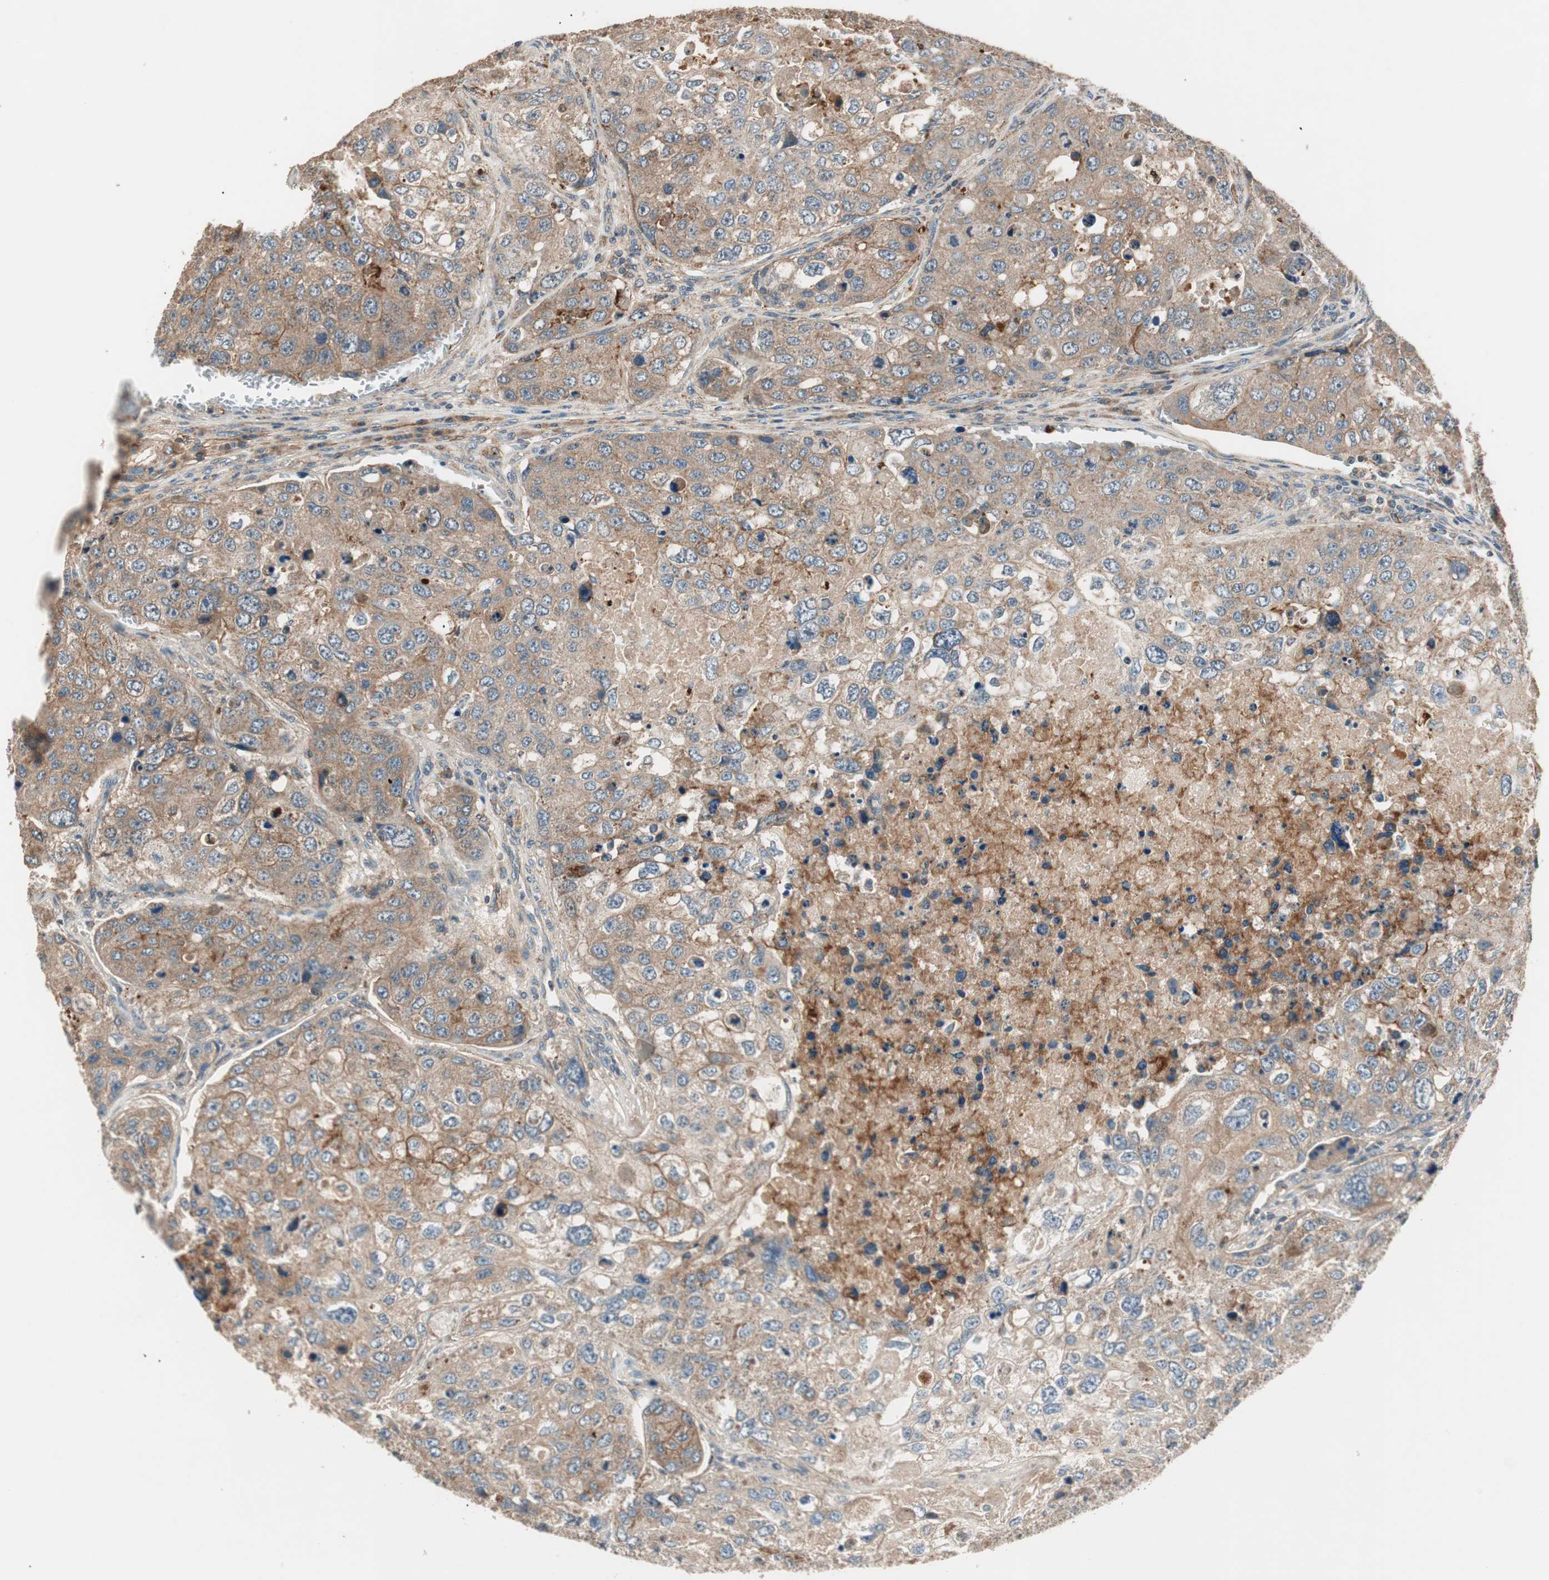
{"staining": {"intensity": "moderate", "quantity": ">75%", "location": "cytoplasmic/membranous"}, "tissue": "urothelial cancer", "cell_type": "Tumor cells", "image_type": "cancer", "snomed": [{"axis": "morphology", "description": "Urothelial carcinoma, High grade"}, {"axis": "topography", "description": "Lymph node"}, {"axis": "topography", "description": "Urinary bladder"}], "caption": "High-magnification brightfield microscopy of urothelial cancer stained with DAB (3,3'-diaminobenzidine) (brown) and counterstained with hematoxylin (blue). tumor cells exhibit moderate cytoplasmic/membranous positivity is appreciated in approximately>75% of cells.", "gene": "HPN", "patient": {"sex": "male", "age": 51}}